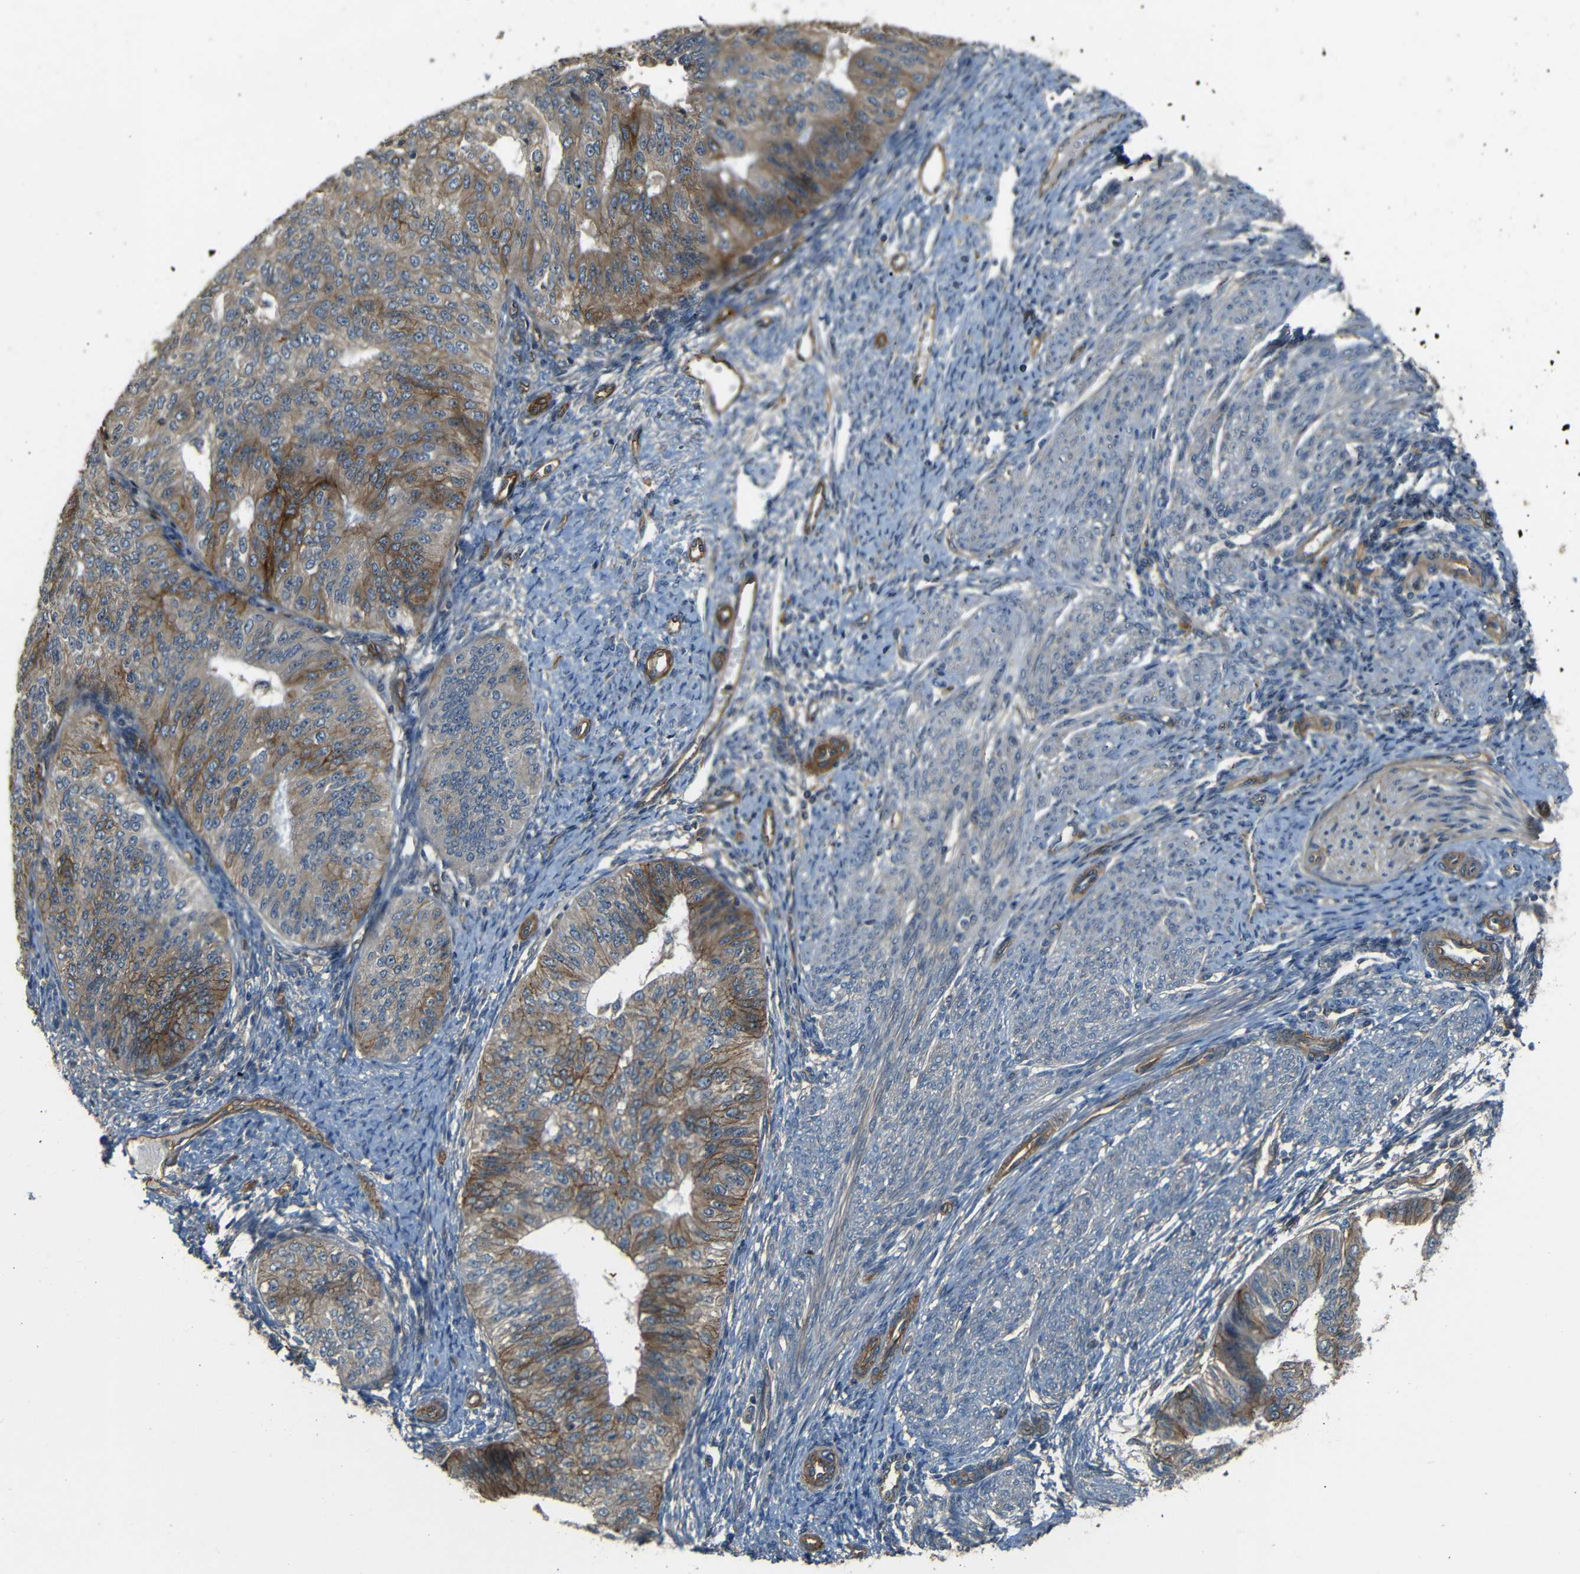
{"staining": {"intensity": "moderate", "quantity": ">75%", "location": "cytoplasmic/membranous"}, "tissue": "endometrial cancer", "cell_type": "Tumor cells", "image_type": "cancer", "snomed": [{"axis": "morphology", "description": "Adenocarcinoma, NOS"}, {"axis": "topography", "description": "Endometrium"}], "caption": "Brown immunohistochemical staining in human endometrial cancer (adenocarcinoma) exhibits moderate cytoplasmic/membranous positivity in about >75% of tumor cells. The protein of interest is shown in brown color, while the nuclei are stained blue.", "gene": "RELL1", "patient": {"sex": "female", "age": 32}}